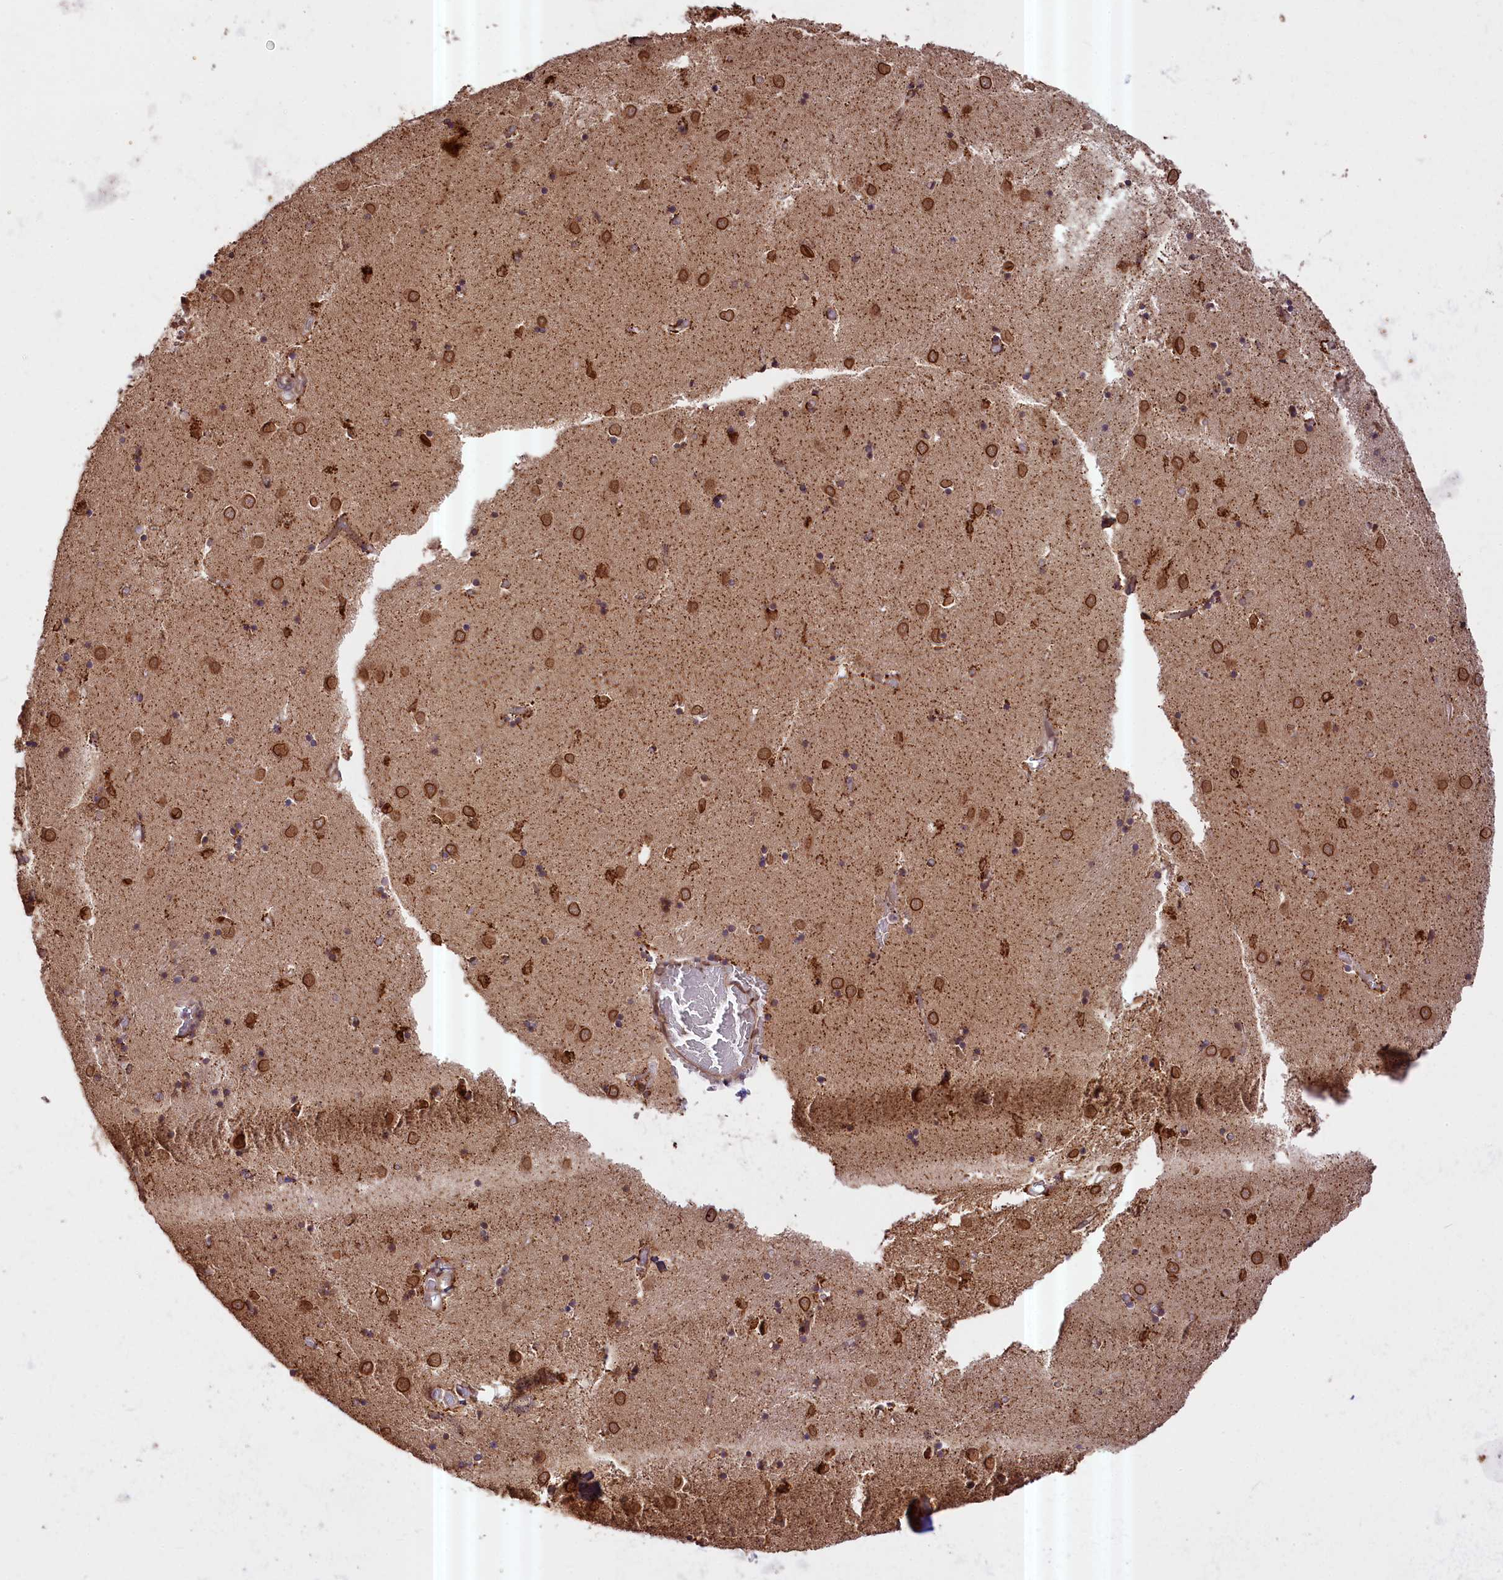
{"staining": {"intensity": "weak", "quantity": "25%-75%", "location": "cytoplasmic/membranous,nuclear"}, "tissue": "caudate", "cell_type": "Glial cells", "image_type": "normal", "snomed": [{"axis": "morphology", "description": "Normal tissue, NOS"}, {"axis": "topography", "description": "Lateral ventricle wall"}], "caption": "Protein staining exhibits weak cytoplasmic/membranous,nuclear expression in about 25%-75% of glial cells in unremarkable caudate.", "gene": "ZNF480", "patient": {"sex": "male", "age": 70}}